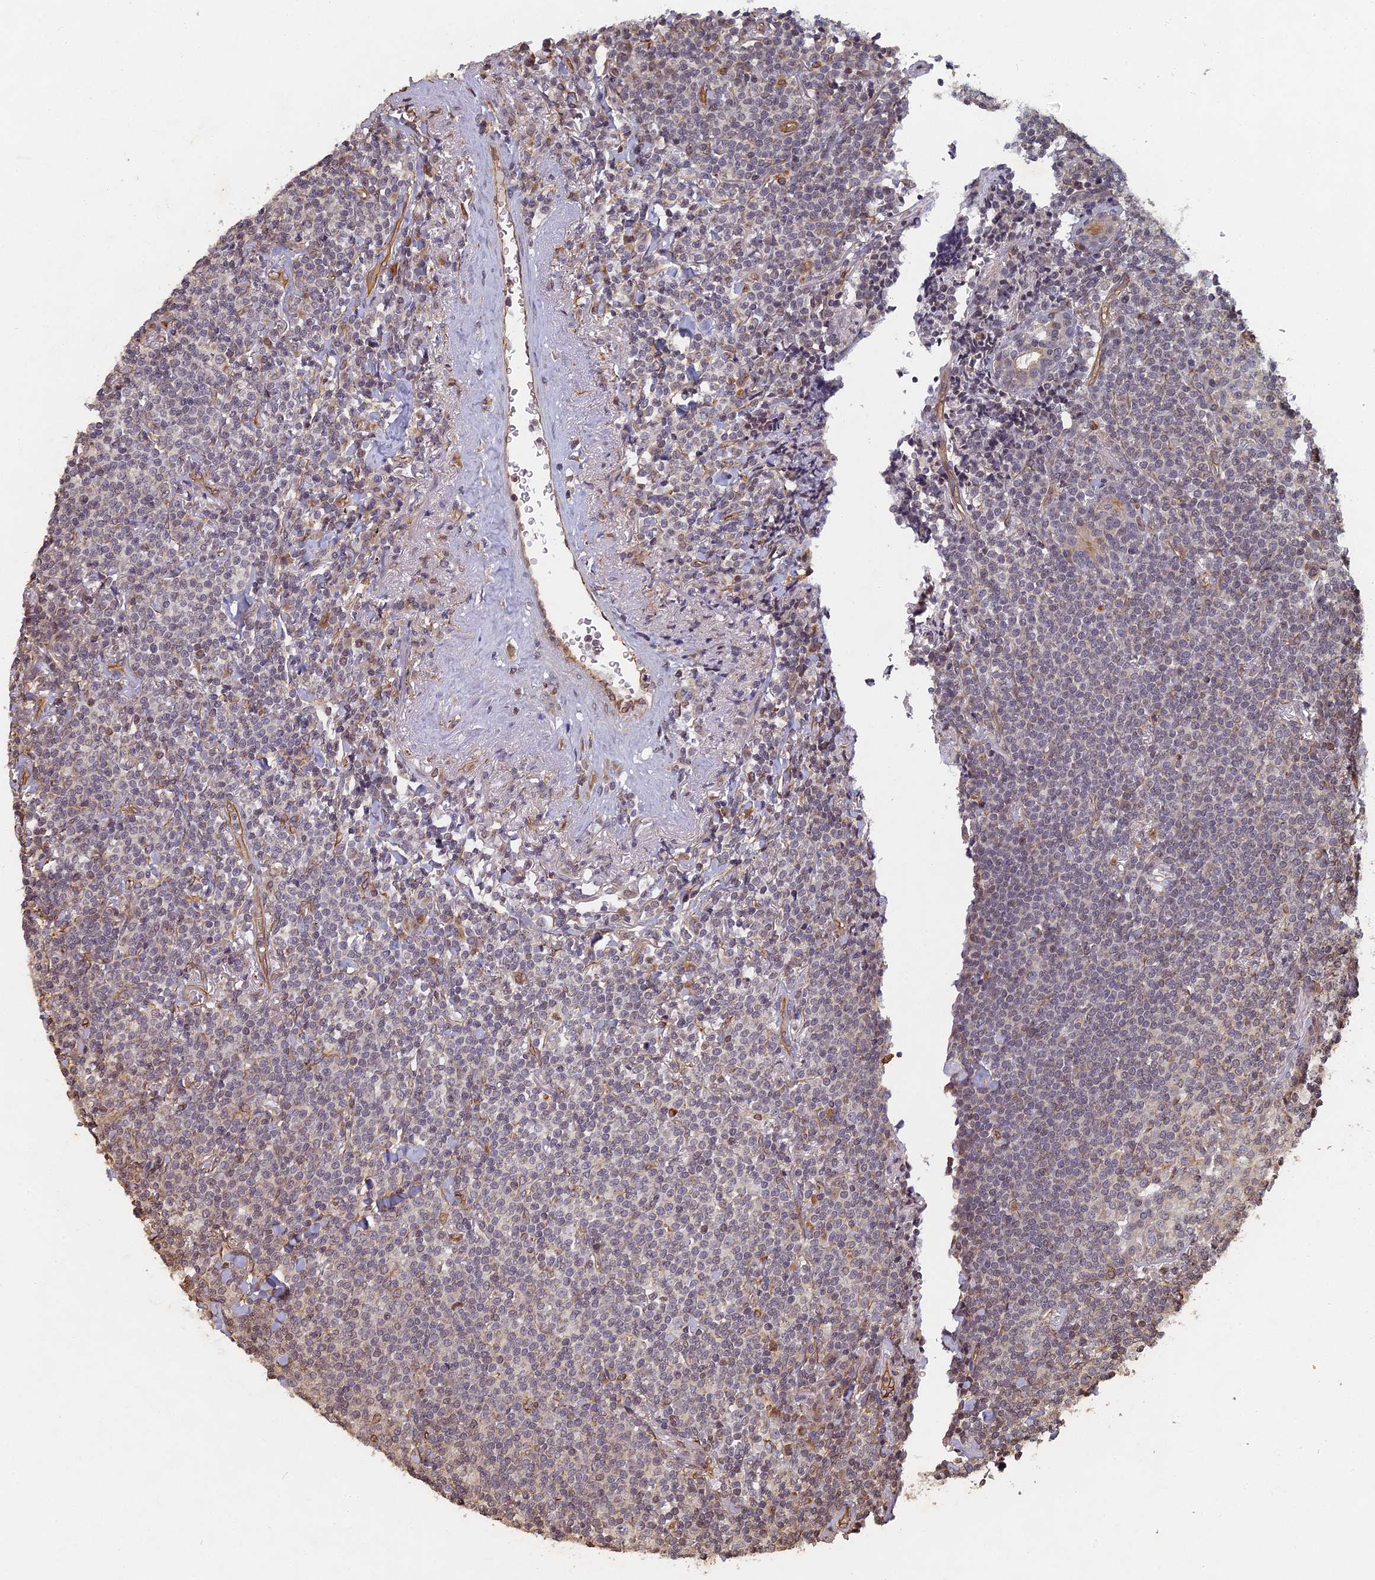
{"staining": {"intensity": "negative", "quantity": "none", "location": "none"}, "tissue": "lymphoma", "cell_type": "Tumor cells", "image_type": "cancer", "snomed": [{"axis": "morphology", "description": "Malignant lymphoma, non-Hodgkin's type, Low grade"}, {"axis": "topography", "description": "Lung"}], "caption": "High magnification brightfield microscopy of lymphoma stained with DAB (3,3'-diaminobenzidine) (brown) and counterstained with hematoxylin (blue): tumor cells show no significant staining.", "gene": "ABCB10", "patient": {"sex": "female", "age": 71}}